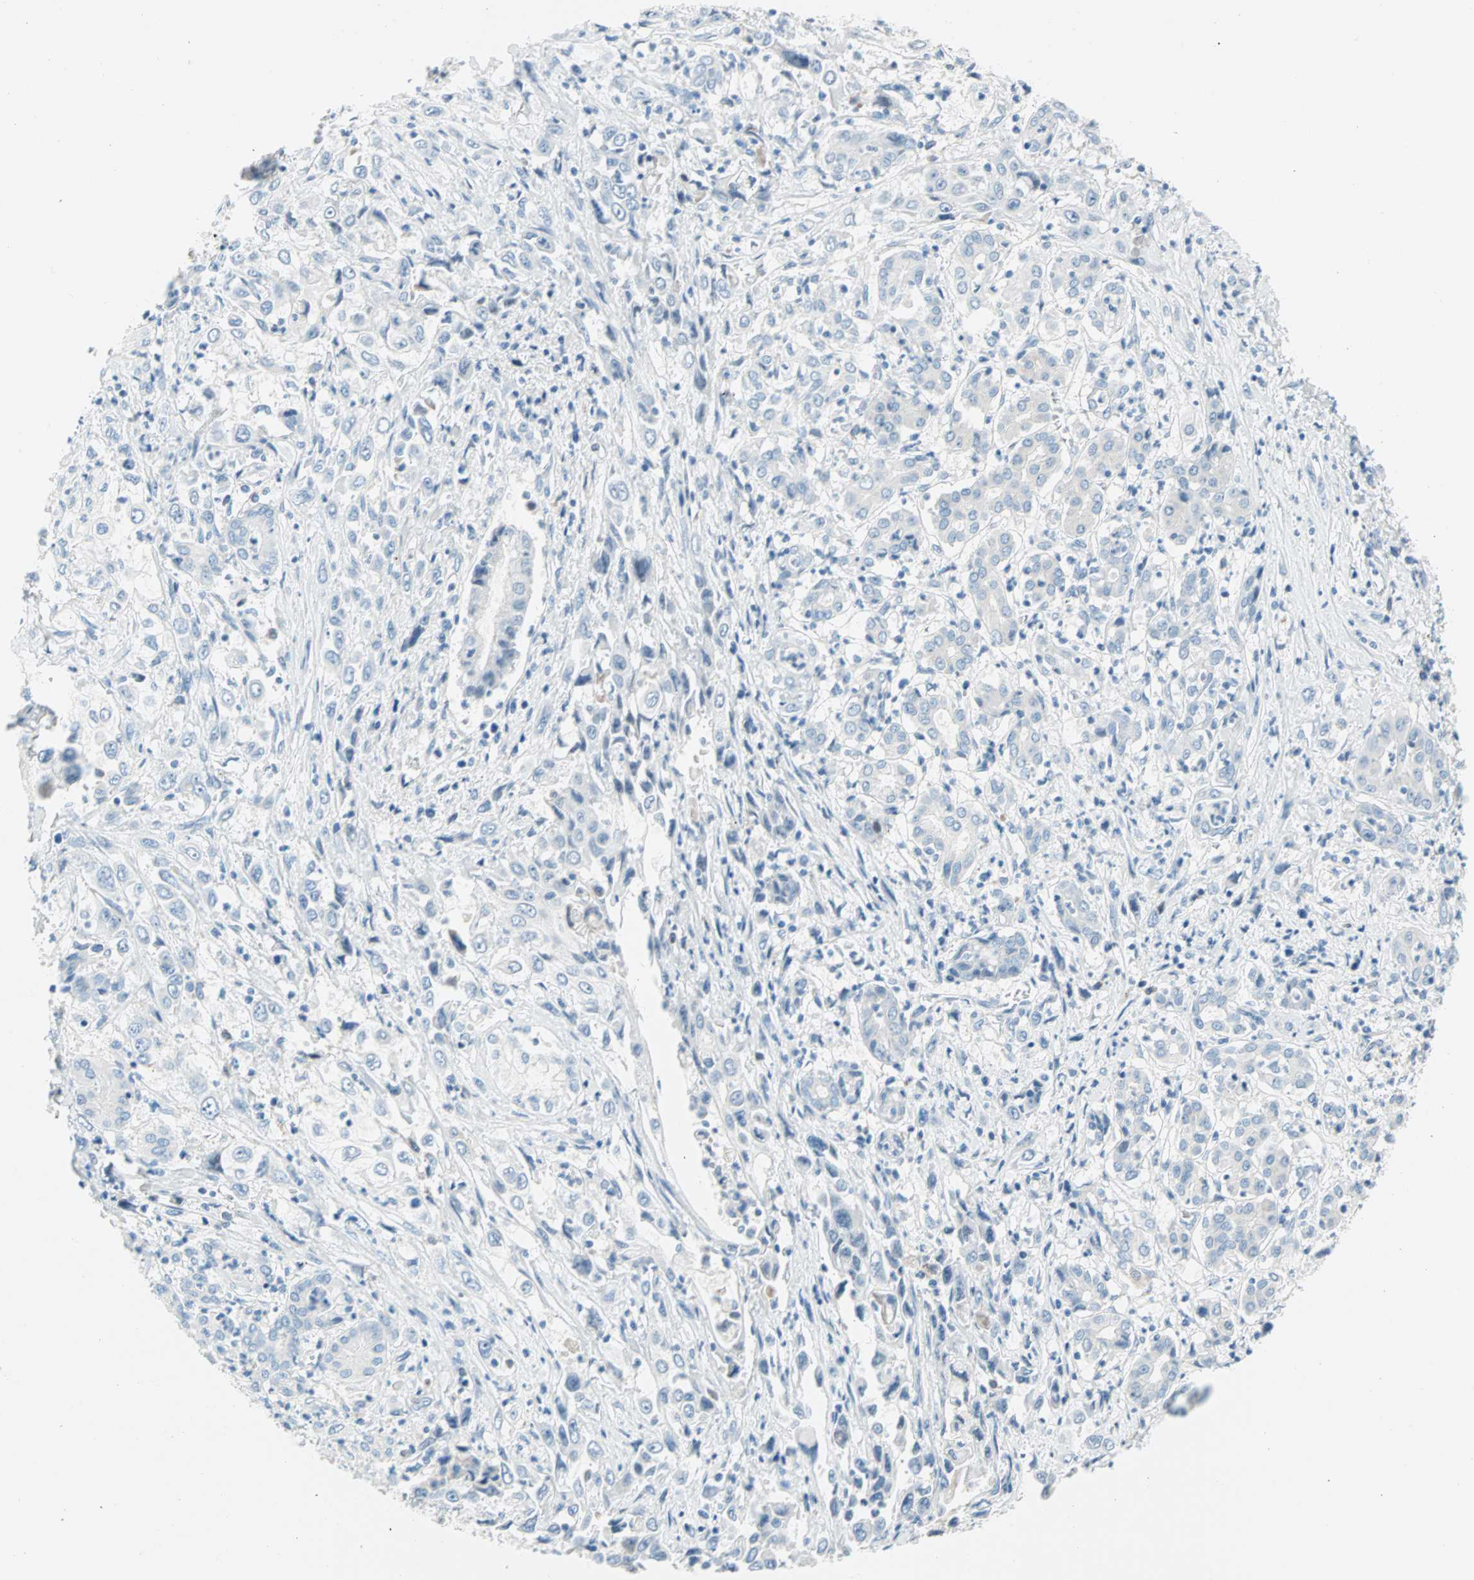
{"staining": {"intensity": "negative", "quantity": "none", "location": "none"}, "tissue": "pancreatic cancer", "cell_type": "Tumor cells", "image_type": "cancer", "snomed": [{"axis": "morphology", "description": "Adenocarcinoma, NOS"}, {"axis": "topography", "description": "Pancreas"}], "caption": "Immunohistochemistry micrograph of neoplastic tissue: human pancreatic cancer (adenocarcinoma) stained with DAB (3,3'-diaminobenzidine) reveals no significant protein expression in tumor cells.", "gene": "TMEM163", "patient": {"sex": "male", "age": 70}}